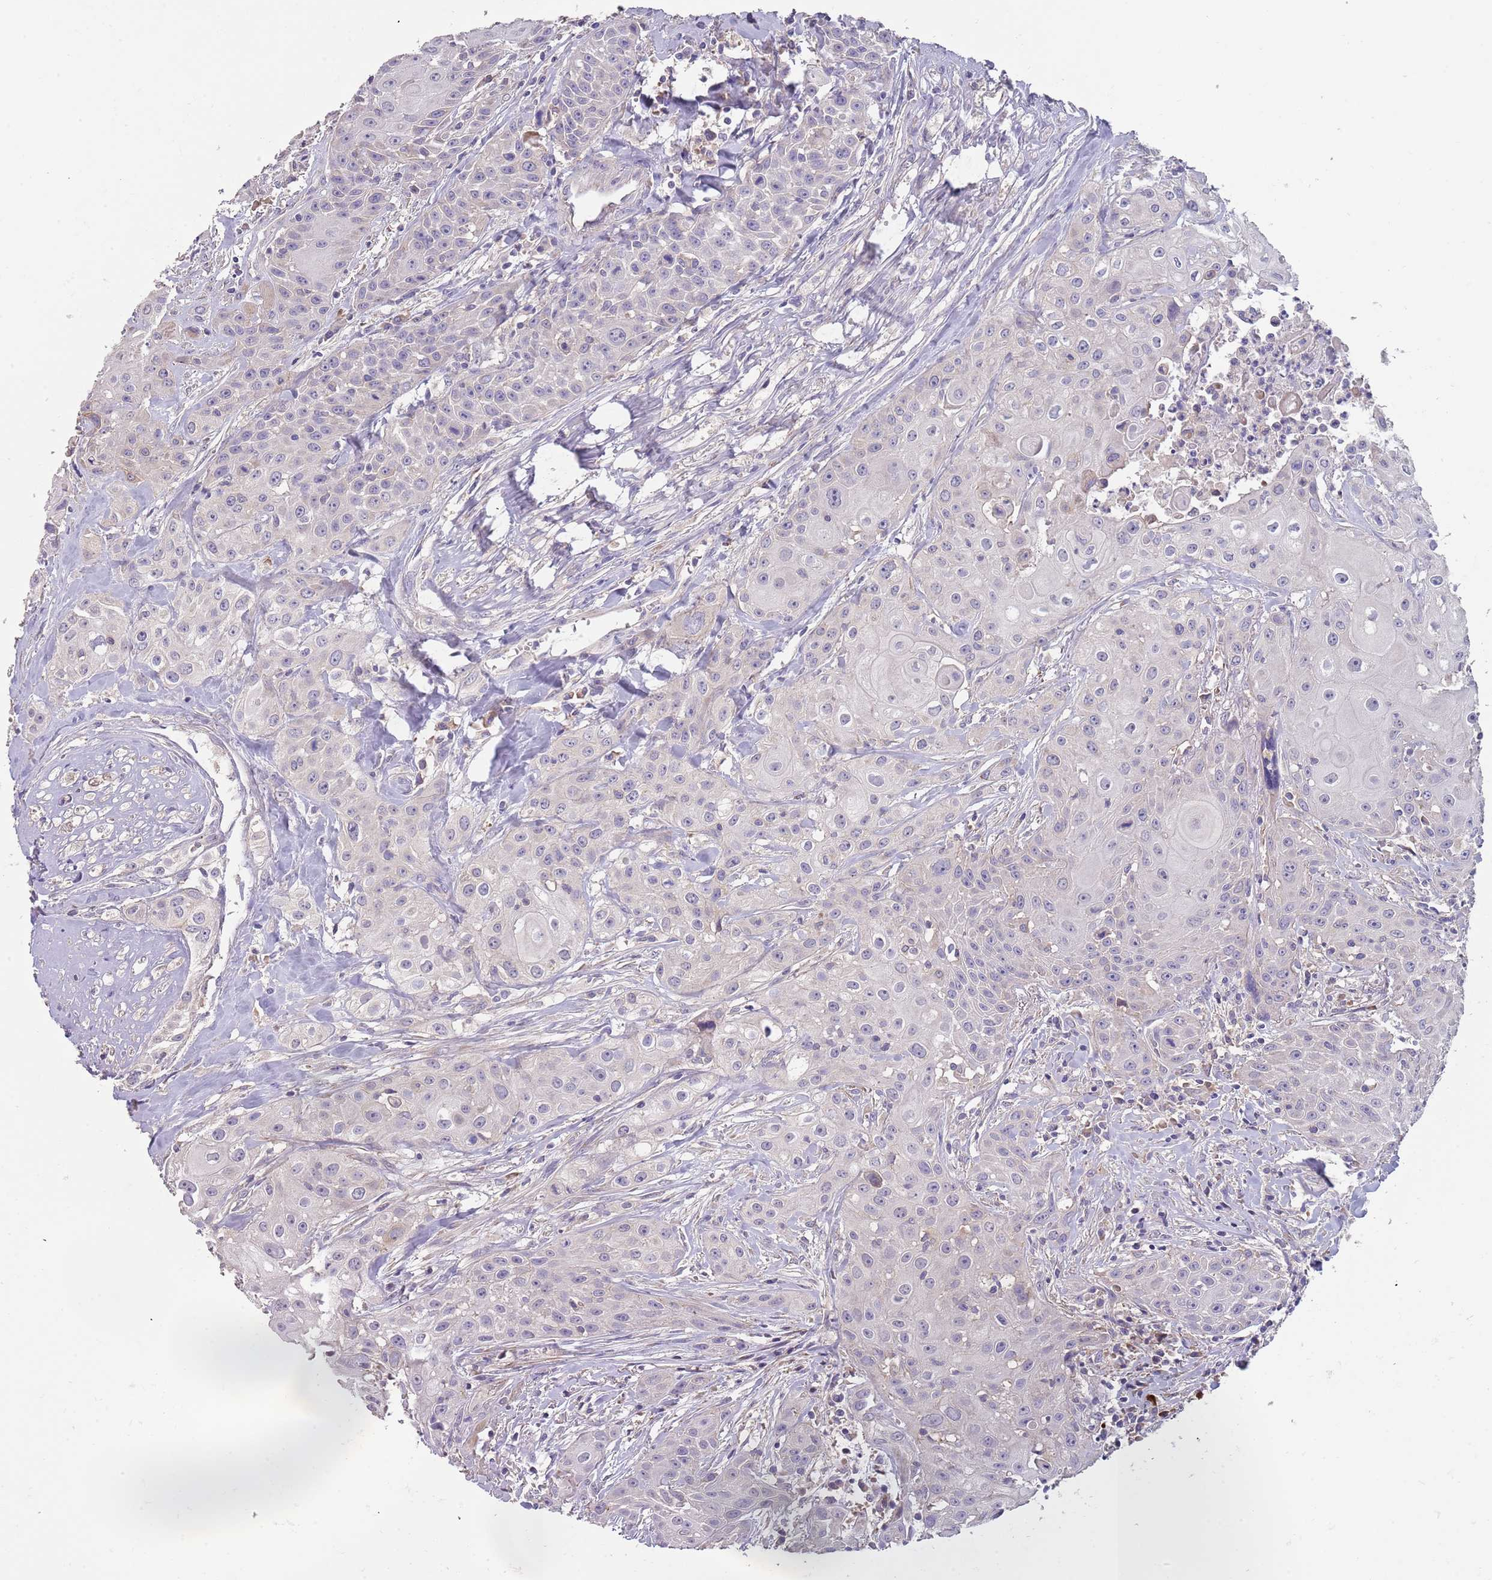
{"staining": {"intensity": "negative", "quantity": "none", "location": "none"}, "tissue": "head and neck cancer", "cell_type": "Tumor cells", "image_type": "cancer", "snomed": [{"axis": "morphology", "description": "Squamous cell carcinoma, NOS"}, {"axis": "topography", "description": "Oral tissue"}, {"axis": "topography", "description": "Head-Neck"}], "caption": "IHC histopathology image of neoplastic tissue: head and neck cancer (squamous cell carcinoma) stained with DAB (3,3'-diaminobenzidine) reveals no significant protein expression in tumor cells.", "gene": "SUSD1", "patient": {"sex": "female", "age": 82}}